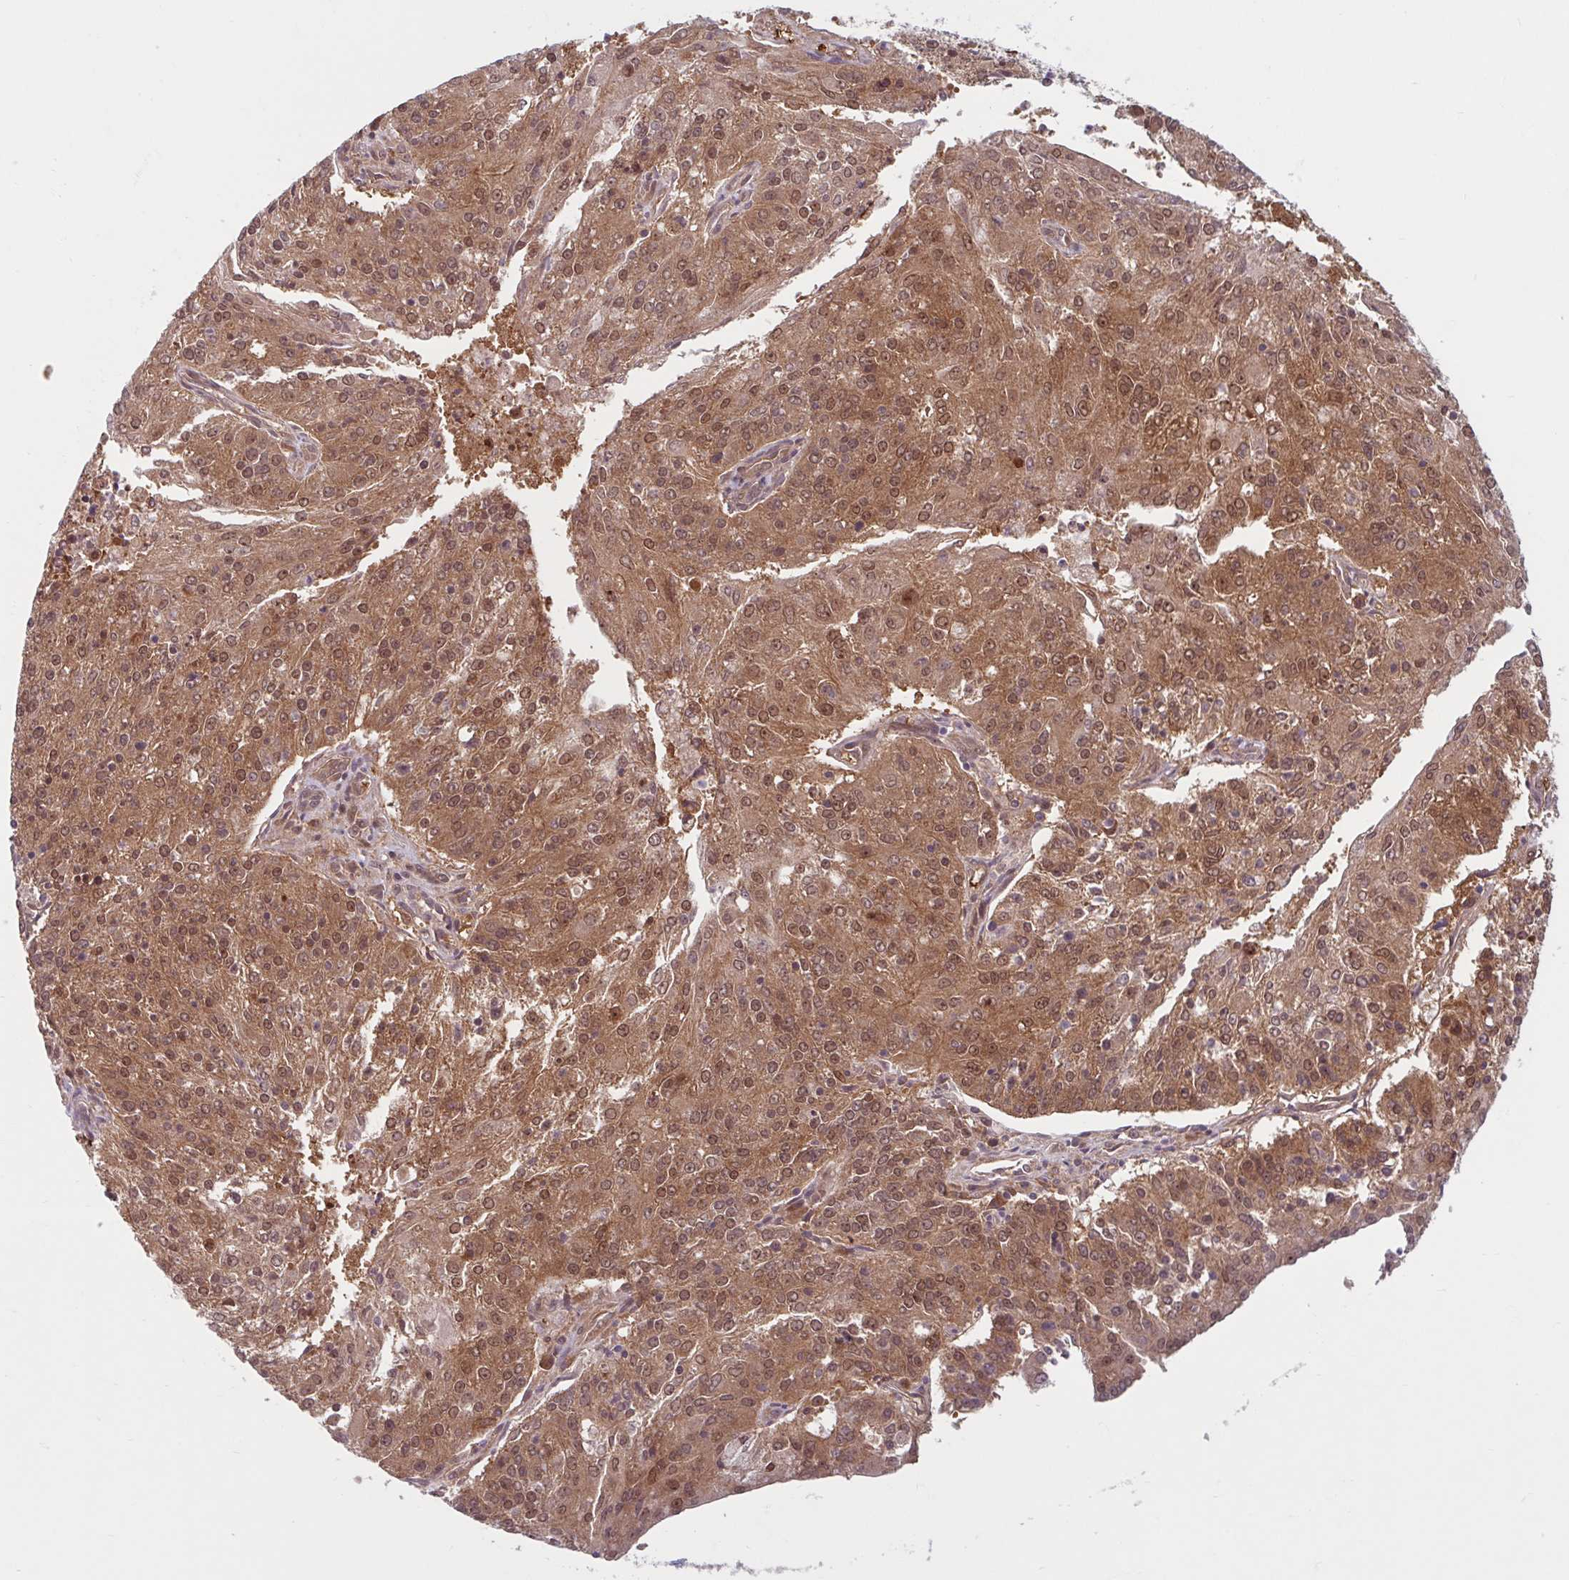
{"staining": {"intensity": "moderate", "quantity": ">75%", "location": "cytoplasmic/membranous,nuclear"}, "tissue": "endometrial cancer", "cell_type": "Tumor cells", "image_type": "cancer", "snomed": [{"axis": "morphology", "description": "Adenocarcinoma, NOS"}, {"axis": "topography", "description": "Endometrium"}], "caption": "A histopathology image showing moderate cytoplasmic/membranous and nuclear positivity in approximately >75% of tumor cells in endometrial cancer (adenocarcinoma), as visualized by brown immunohistochemical staining.", "gene": "HMBS", "patient": {"sex": "female", "age": 82}}